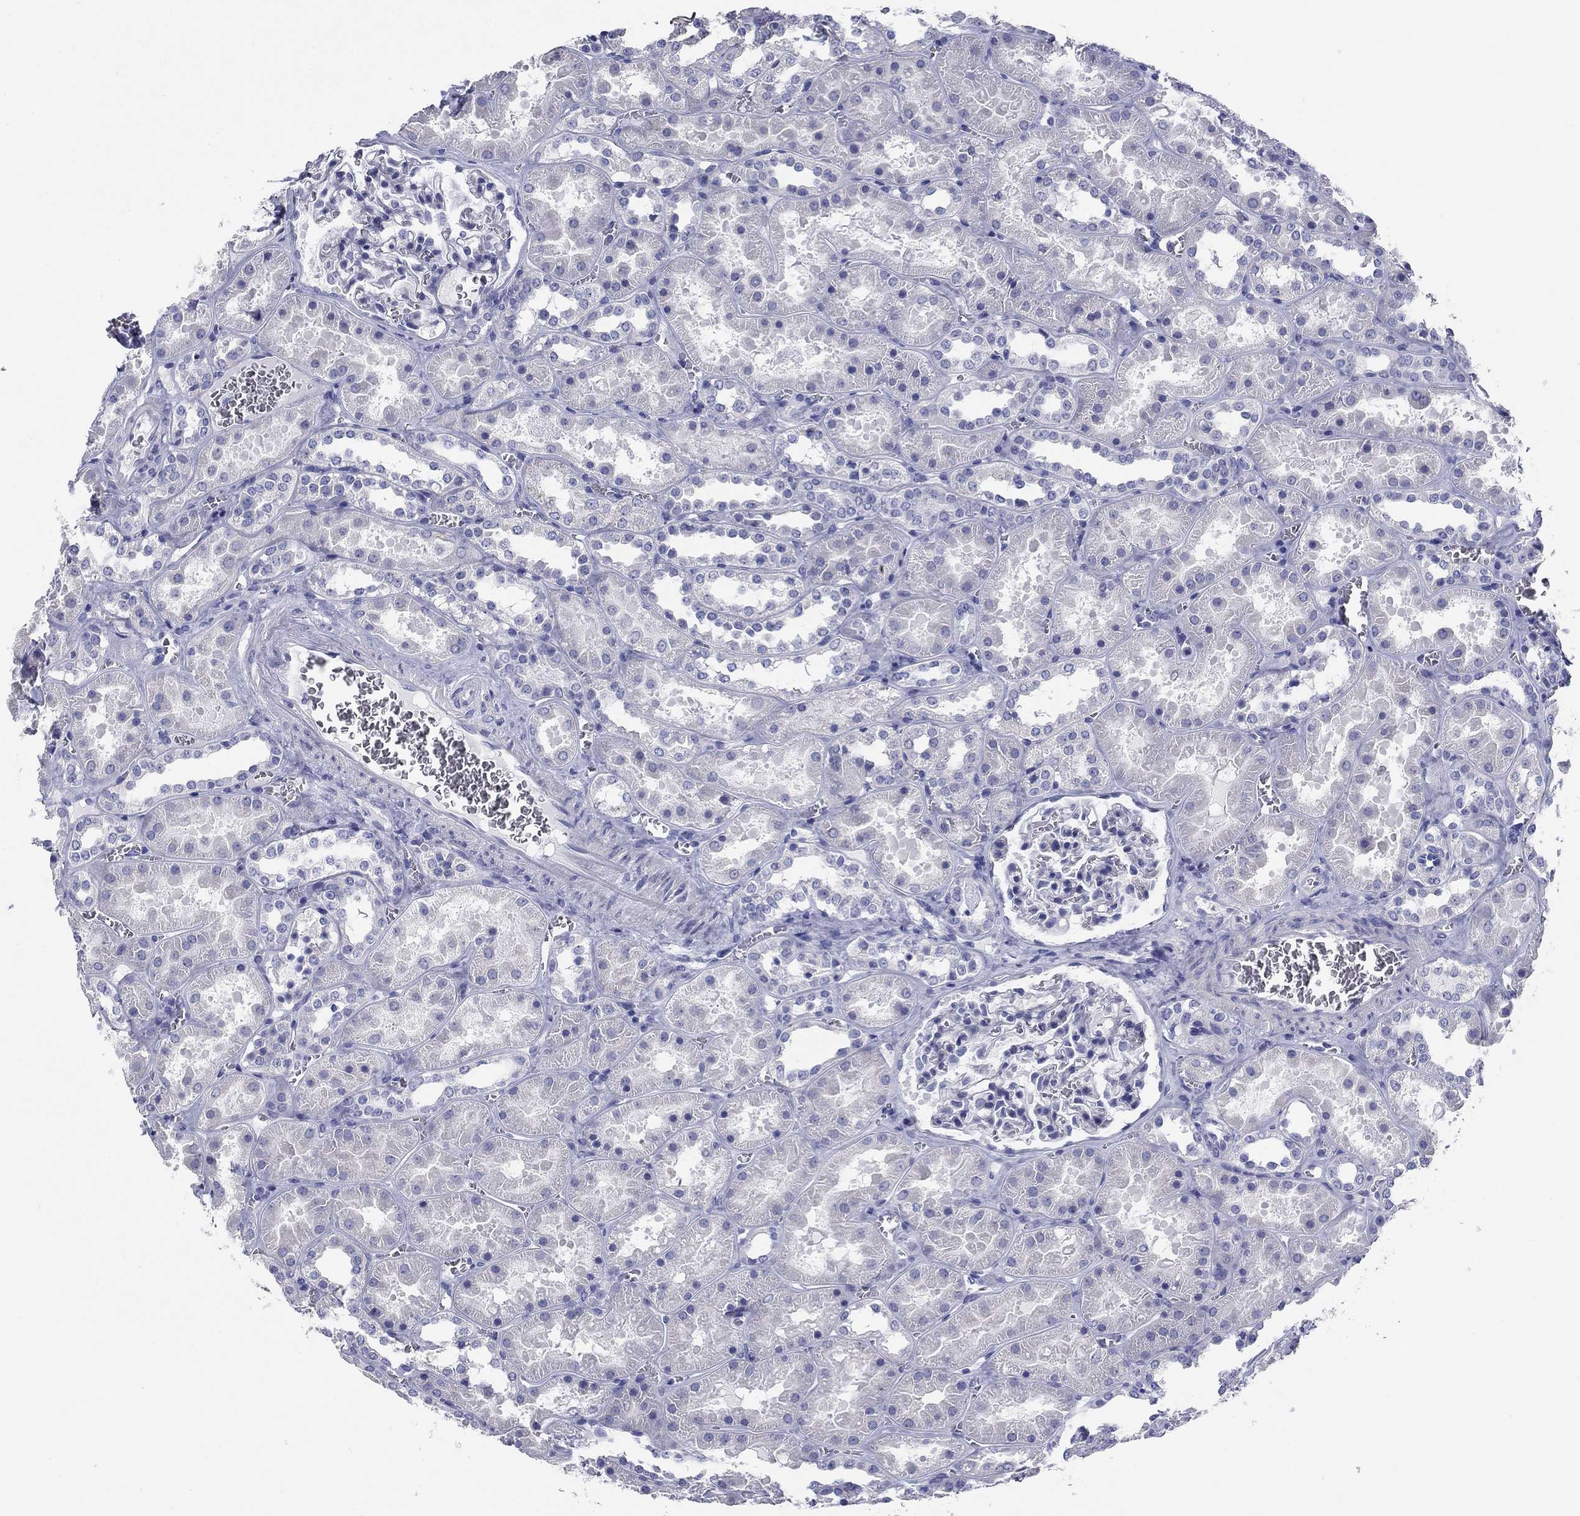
{"staining": {"intensity": "negative", "quantity": "none", "location": "none"}, "tissue": "kidney", "cell_type": "Cells in glomeruli", "image_type": "normal", "snomed": [{"axis": "morphology", "description": "Normal tissue, NOS"}, {"axis": "topography", "description": "Kidney"}], "caption": "High magnification brightfield microscopy of benign kidney stained with DAB (brown) and counterstained with hematoxylin (blue): cells in glomeruli show no significant positivity. Nuclei are stained in blue.", "gene": "PRKCG", "patient": {"sex": "female", "age": 41}}